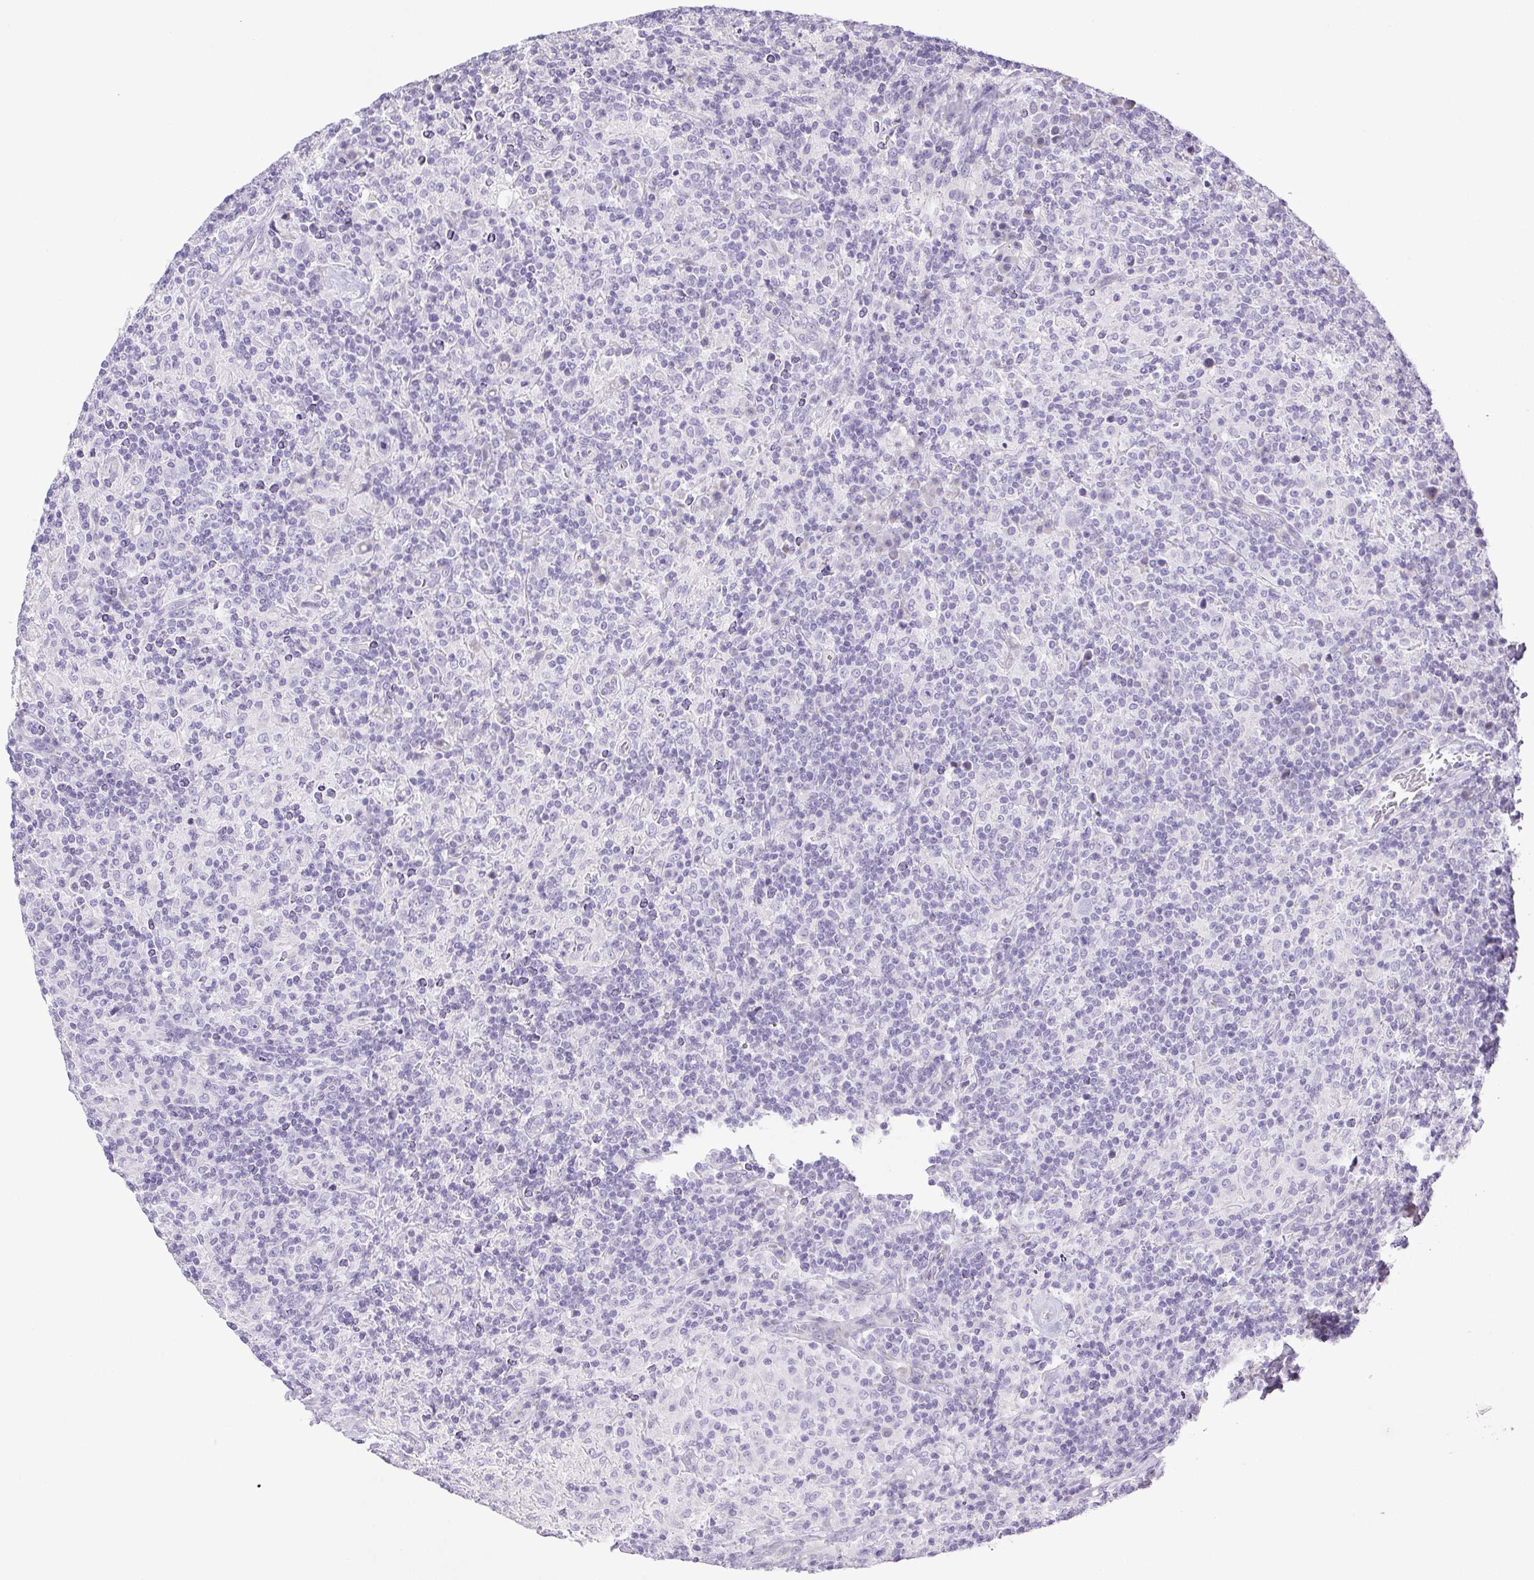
{"staining": {"intensity": "negative", "quantity": "none", "location": "none"}, "tissue": "lymphoma", "cell_type": "Tumor cells", "image_type": "cancer", "snomed": [{"axis": "morphology", "description": "Hodgkin's disease, NOS"}, {"axis": "topography", "description": "Lymph node"}], "caption": "Tumor cells show no significant protein expression in lymphoma.", "gene": "PAPPA2", "patient": {"sex": "male", "age": 70}}